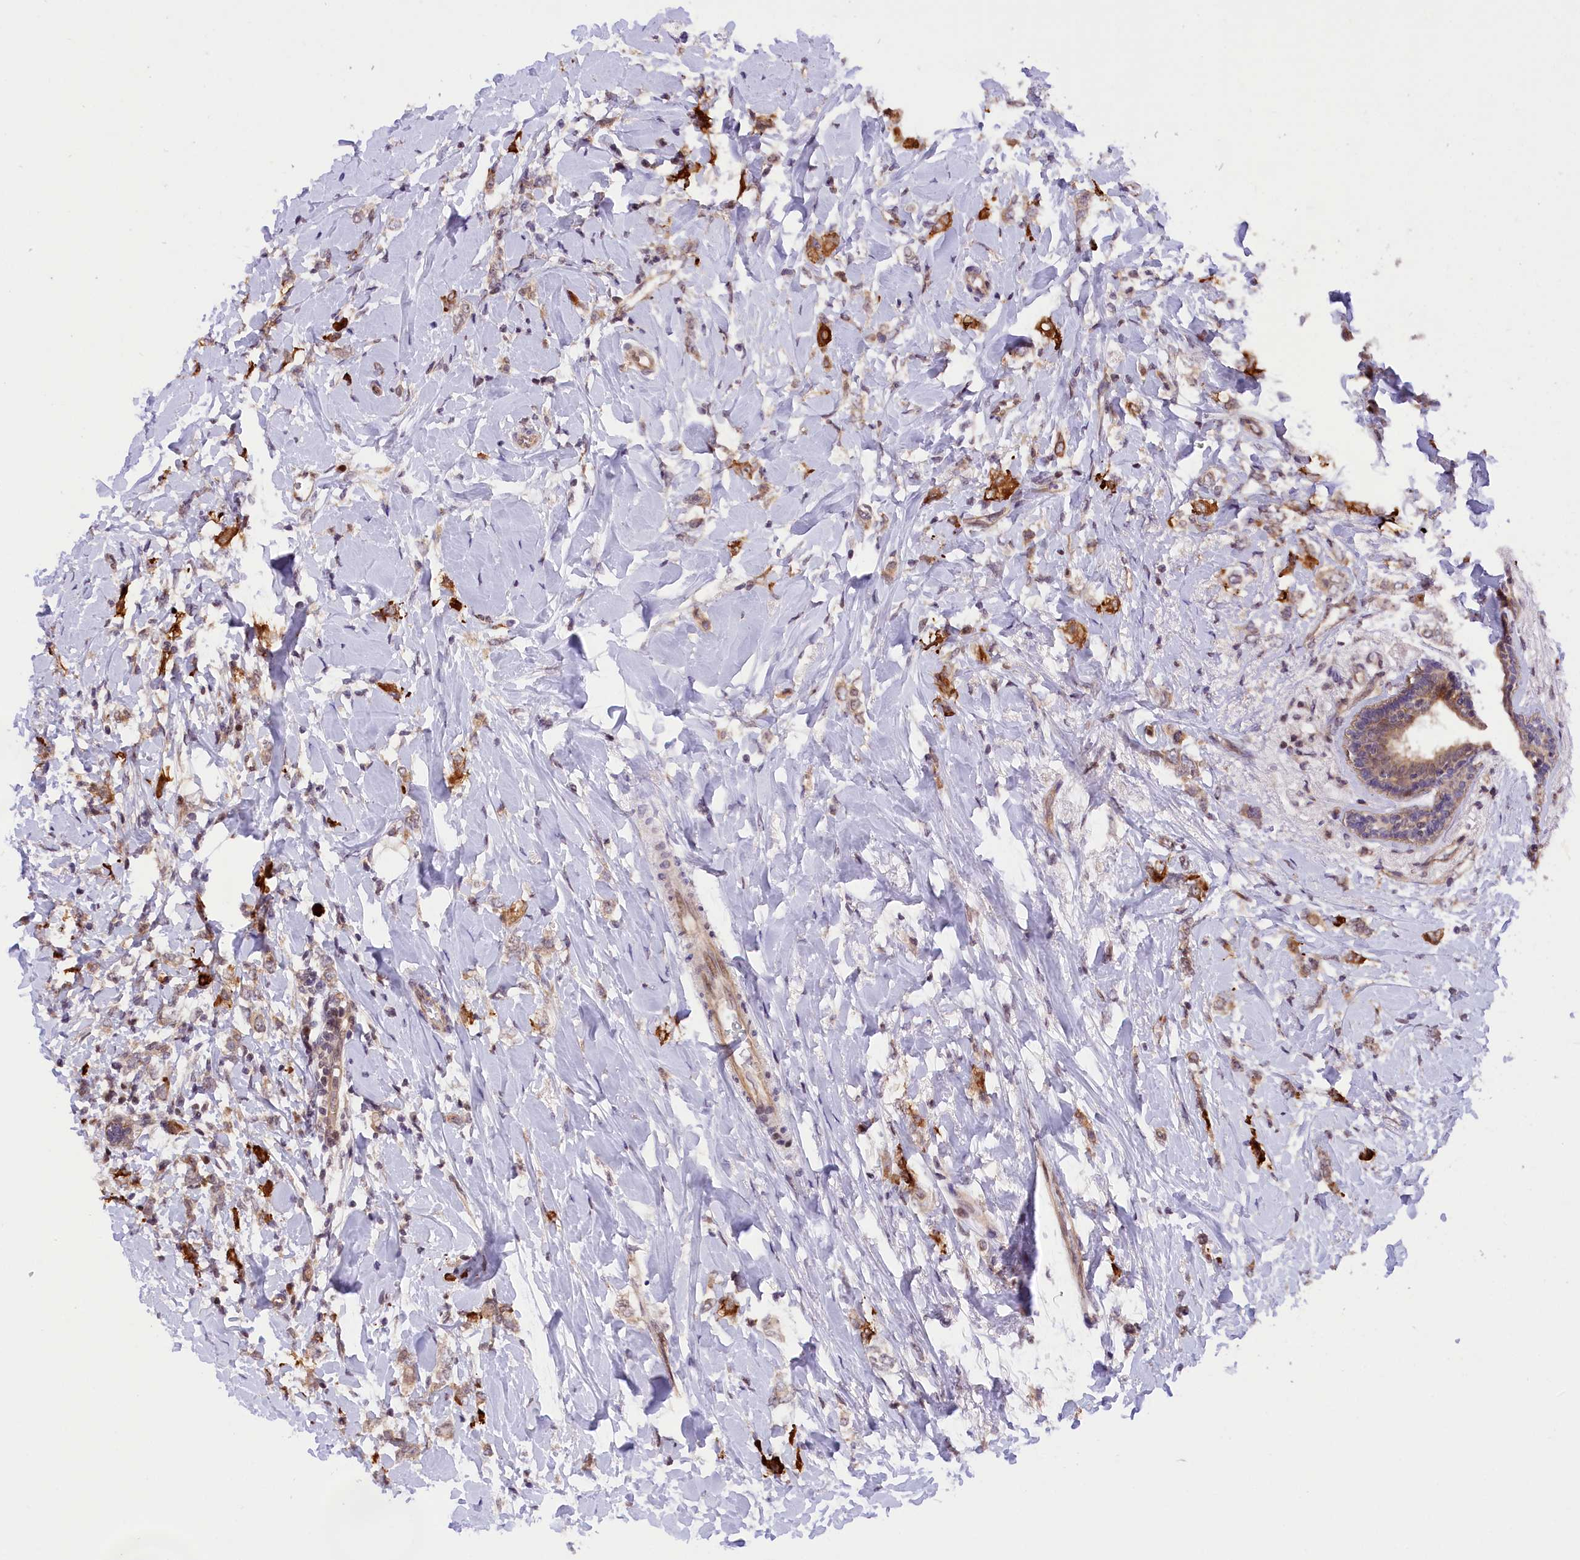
{"staining": {"intensity": "moderate", "quantity": "<25%", "location": "cytoplasmic/membranous"}, "tissue": "breast cancer", "cell_type": "Tumor cells", "image_type": "cancer", "snomed": [{"axis": "morphology", "description": "Normal tissue, NOS"}, {"axis": "morphology", "description": "Lobular carcinoma"}, {"axis": "topography", "description": "Breast"}], "caption": "IHC (DAB) staining of breast cancer (lobular carcinoma) exhibits moderate cytoplasmic/membranous protein staining in approximately <25% of tumor cells.", "gene": "SAMD4A", "patient": {"sex": "female", "age": 47}}